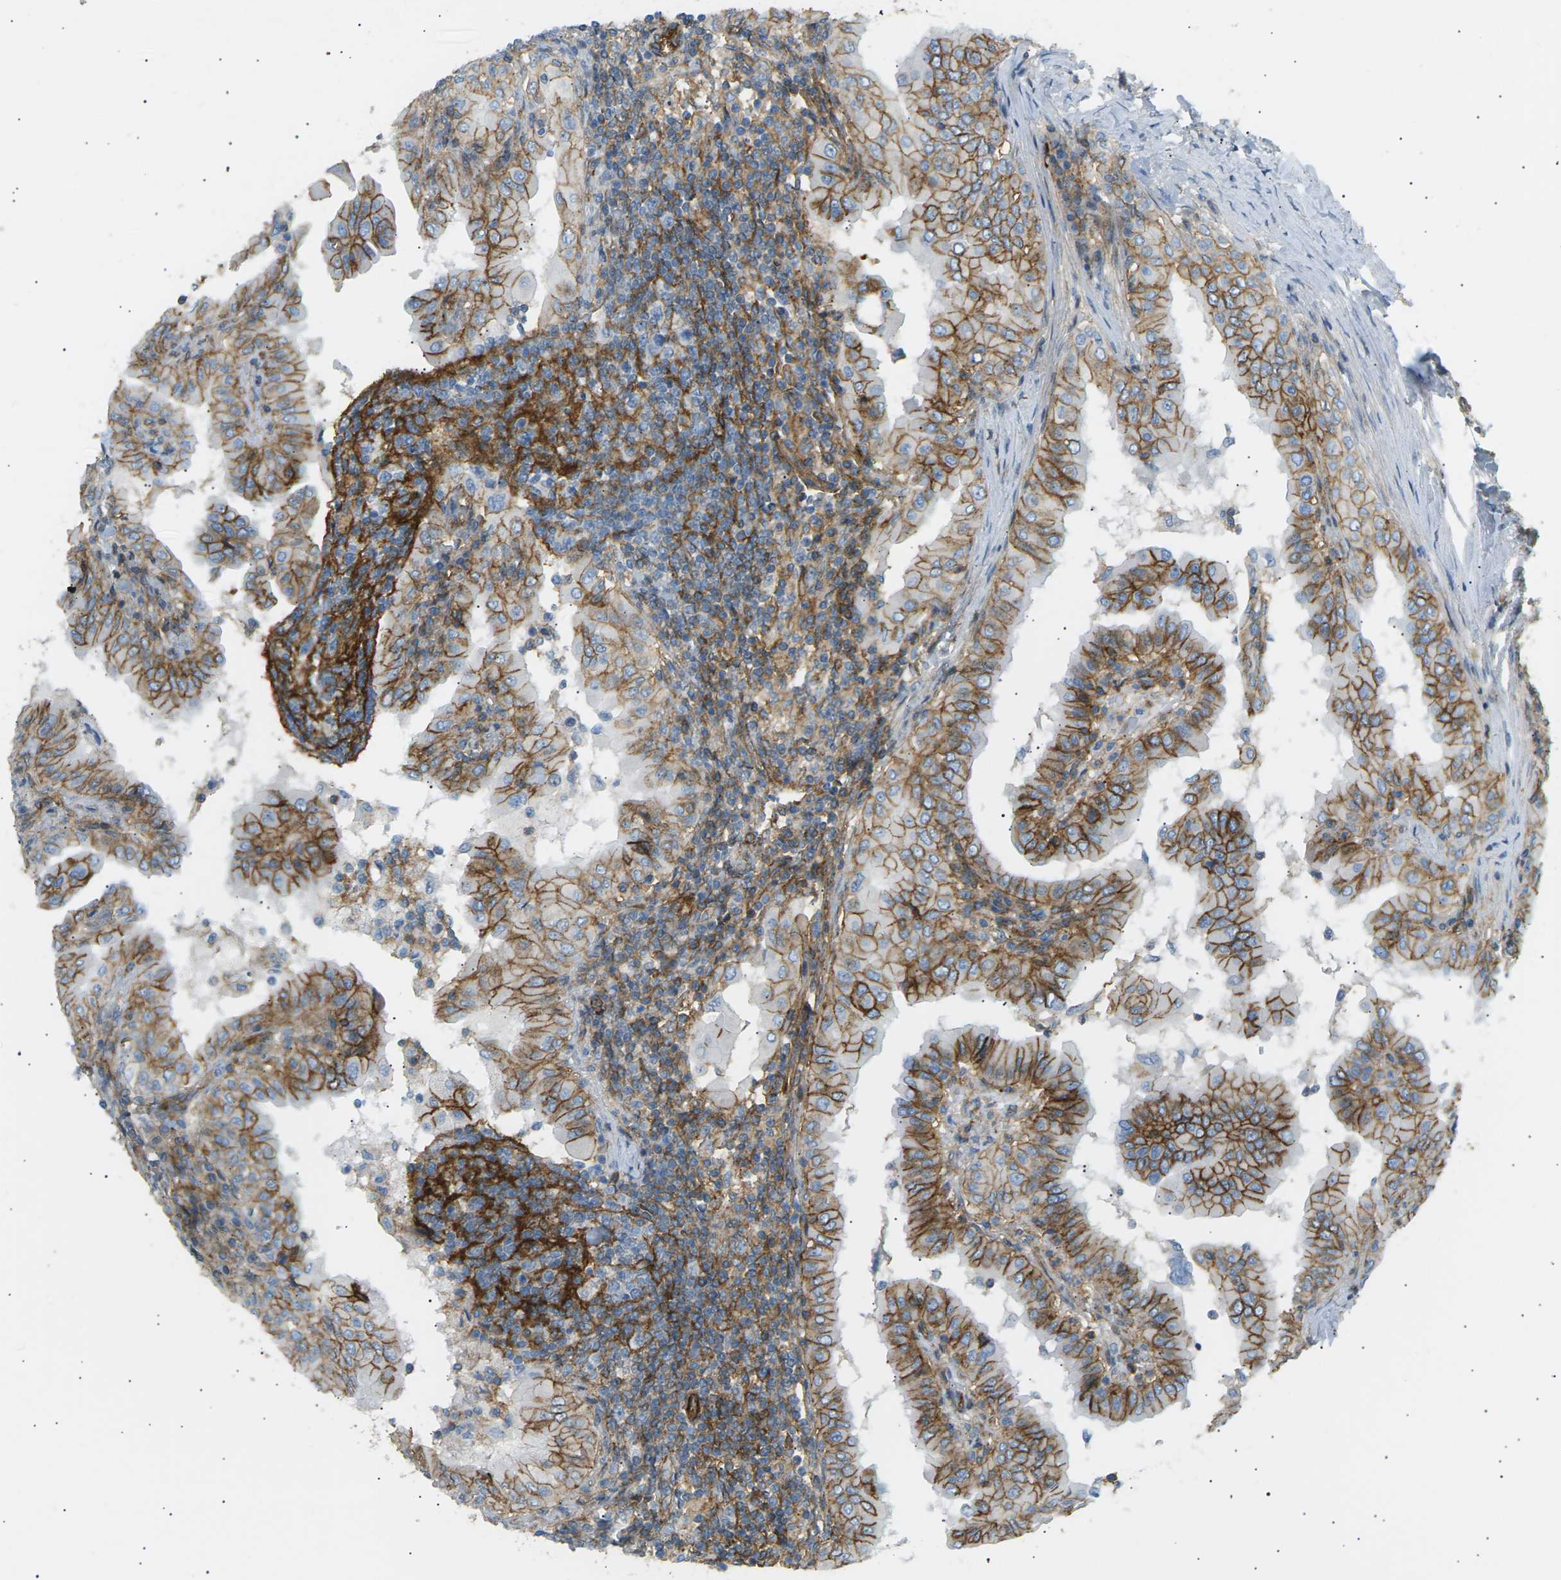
{"staining": {"intensity": "strong", "quantity": ">75%", "location": "cytoplasmic/membranous"}, "tissue": "thyroid cancer", "cell_type": "Tumor cells", "image_type": "cancer", "snomed": [{"axis": "morphology", "description": "Papillary adenocarcinoma, NOS"}, {"axis": "topography", "description": "Thyroid gland"}], "caption": "IHC image of human papillary adenocarcinoma (thyroid) stained for a protein (brown), which reveals high levels of strong cytoplasmic/membranous positivity in about >75% of tumor cells.", "gene": "ATP2B4", "patient": {"sex": "male", "age": 33}}